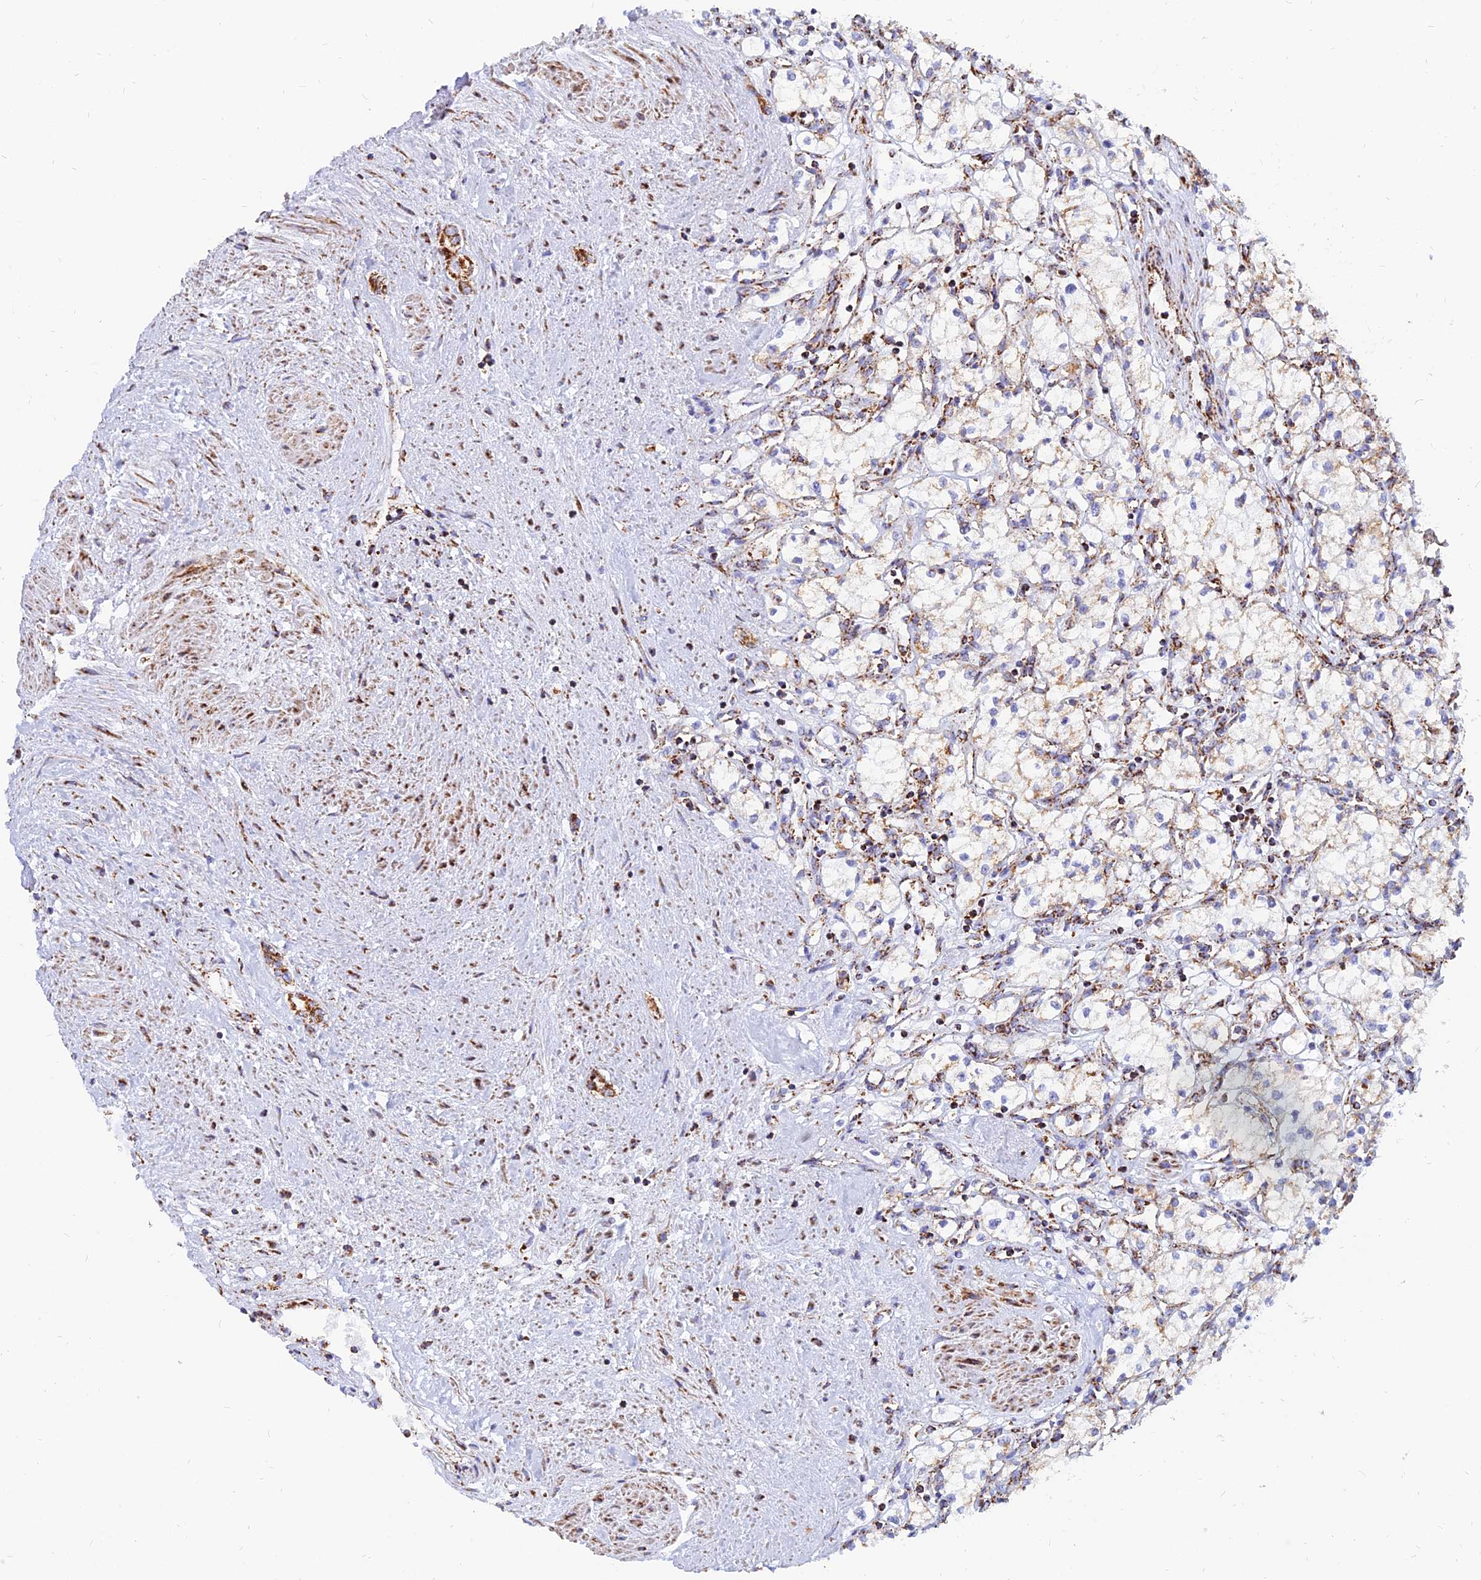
{"staining": {"intensity": "moderate", "quantity": "<25%", "location": "cytoplasmic/membranous"}, "tissue": "renal cancer", "cell_type": "Tumor cells", "image_type": "cancer", "snomed": [{"axis": "morphology", "description": "Adenocarcinoma, NOS"}, {"axis": "topography", "description": "Kidney"}], "caption": "Brown immunohistochemical staining in renal cancer (adenocarcinoma) exhibits moderate cytoplasmic/membranous staining in about <25% of tumor cells.", "gene": "NDUFB6", "patient": {"sex": "male", "age": 59}}